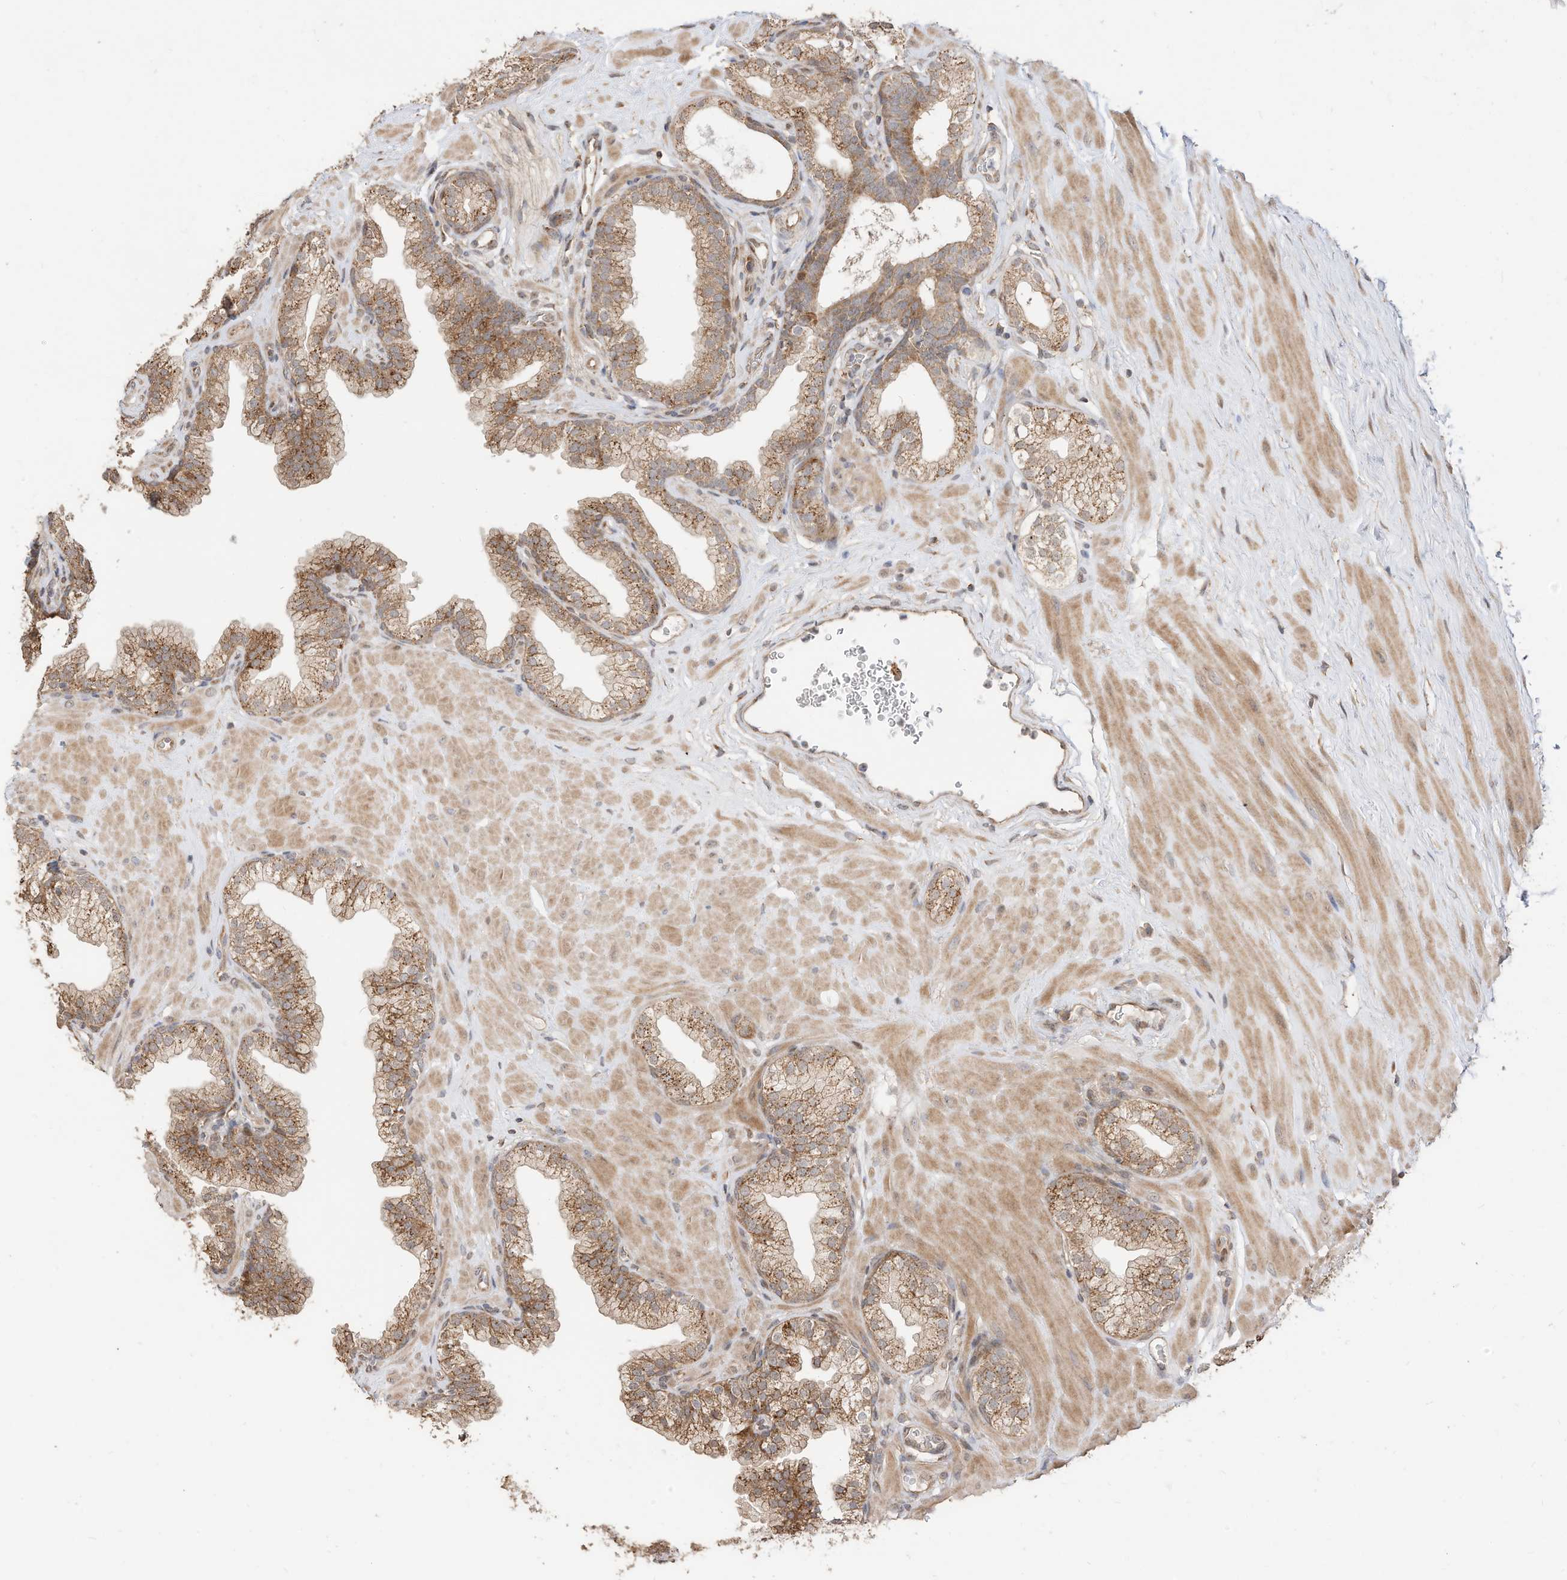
{"staining": {"intensity": "moderate", "quantity": ">75%", "location": "cytoplasmic/membranous"}, "tissue": "prostate", "cell_type": "Glandular cells", "image_type": "normal", "snomed": [{"axis": "morphology", "description": "Normal tissue, NOS"}, {"axis": "morphology", "description": "Urothelial carcinoma, Low grade"}, {"axis": "topography", "description": "Urinary bladder"}, {"axis": "topography", "description": "Prostate"}], "caption": "A high-resolution histopathology image shows immunohistochemistry staining of normal prostate, which displays moderate cytoplasmic/membranous expression in about >75% of glandular cells.", "gene": "CAGE1", "patient": {"sex": "male", "age": 60}}